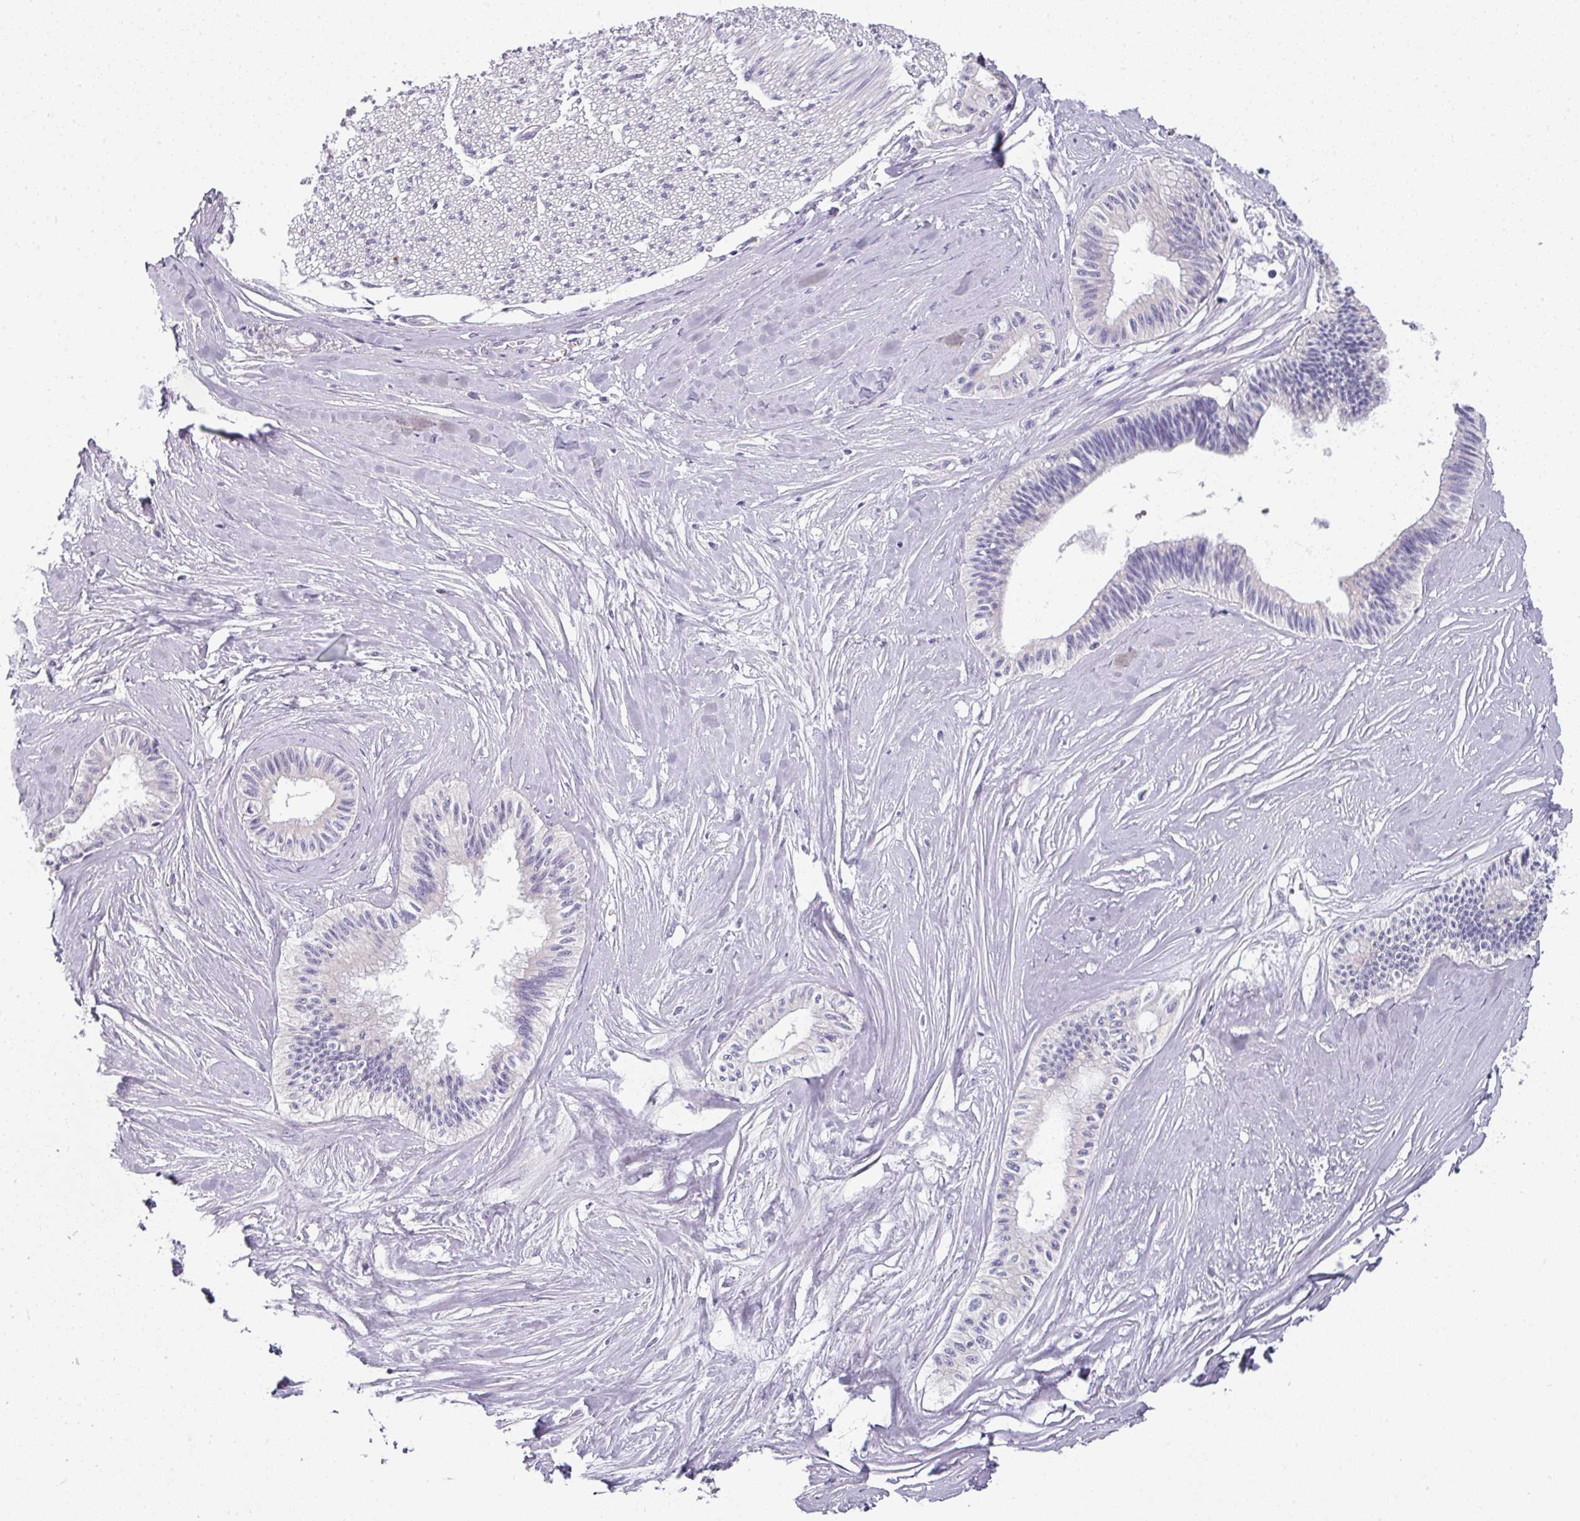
{"staining": {"intensity": "negative", "quantity": "none", "location": "none"}, "tissue": "pancreatic cancer", "cell_type": "Tumor cells", "image_type": "cancer", "snomed": [{"axis": "morphology", "description": "Adenocarcinoma, NOS"}, {"axis": "topography", "description": "Pancreas"}], "caption": "Human pancreatic adenocarcinoma stained for a protein using IHC exhibits no staining in tumor cells.", "gene": "SLC17A7", "patient": {"sex": "male", "age": 71}}